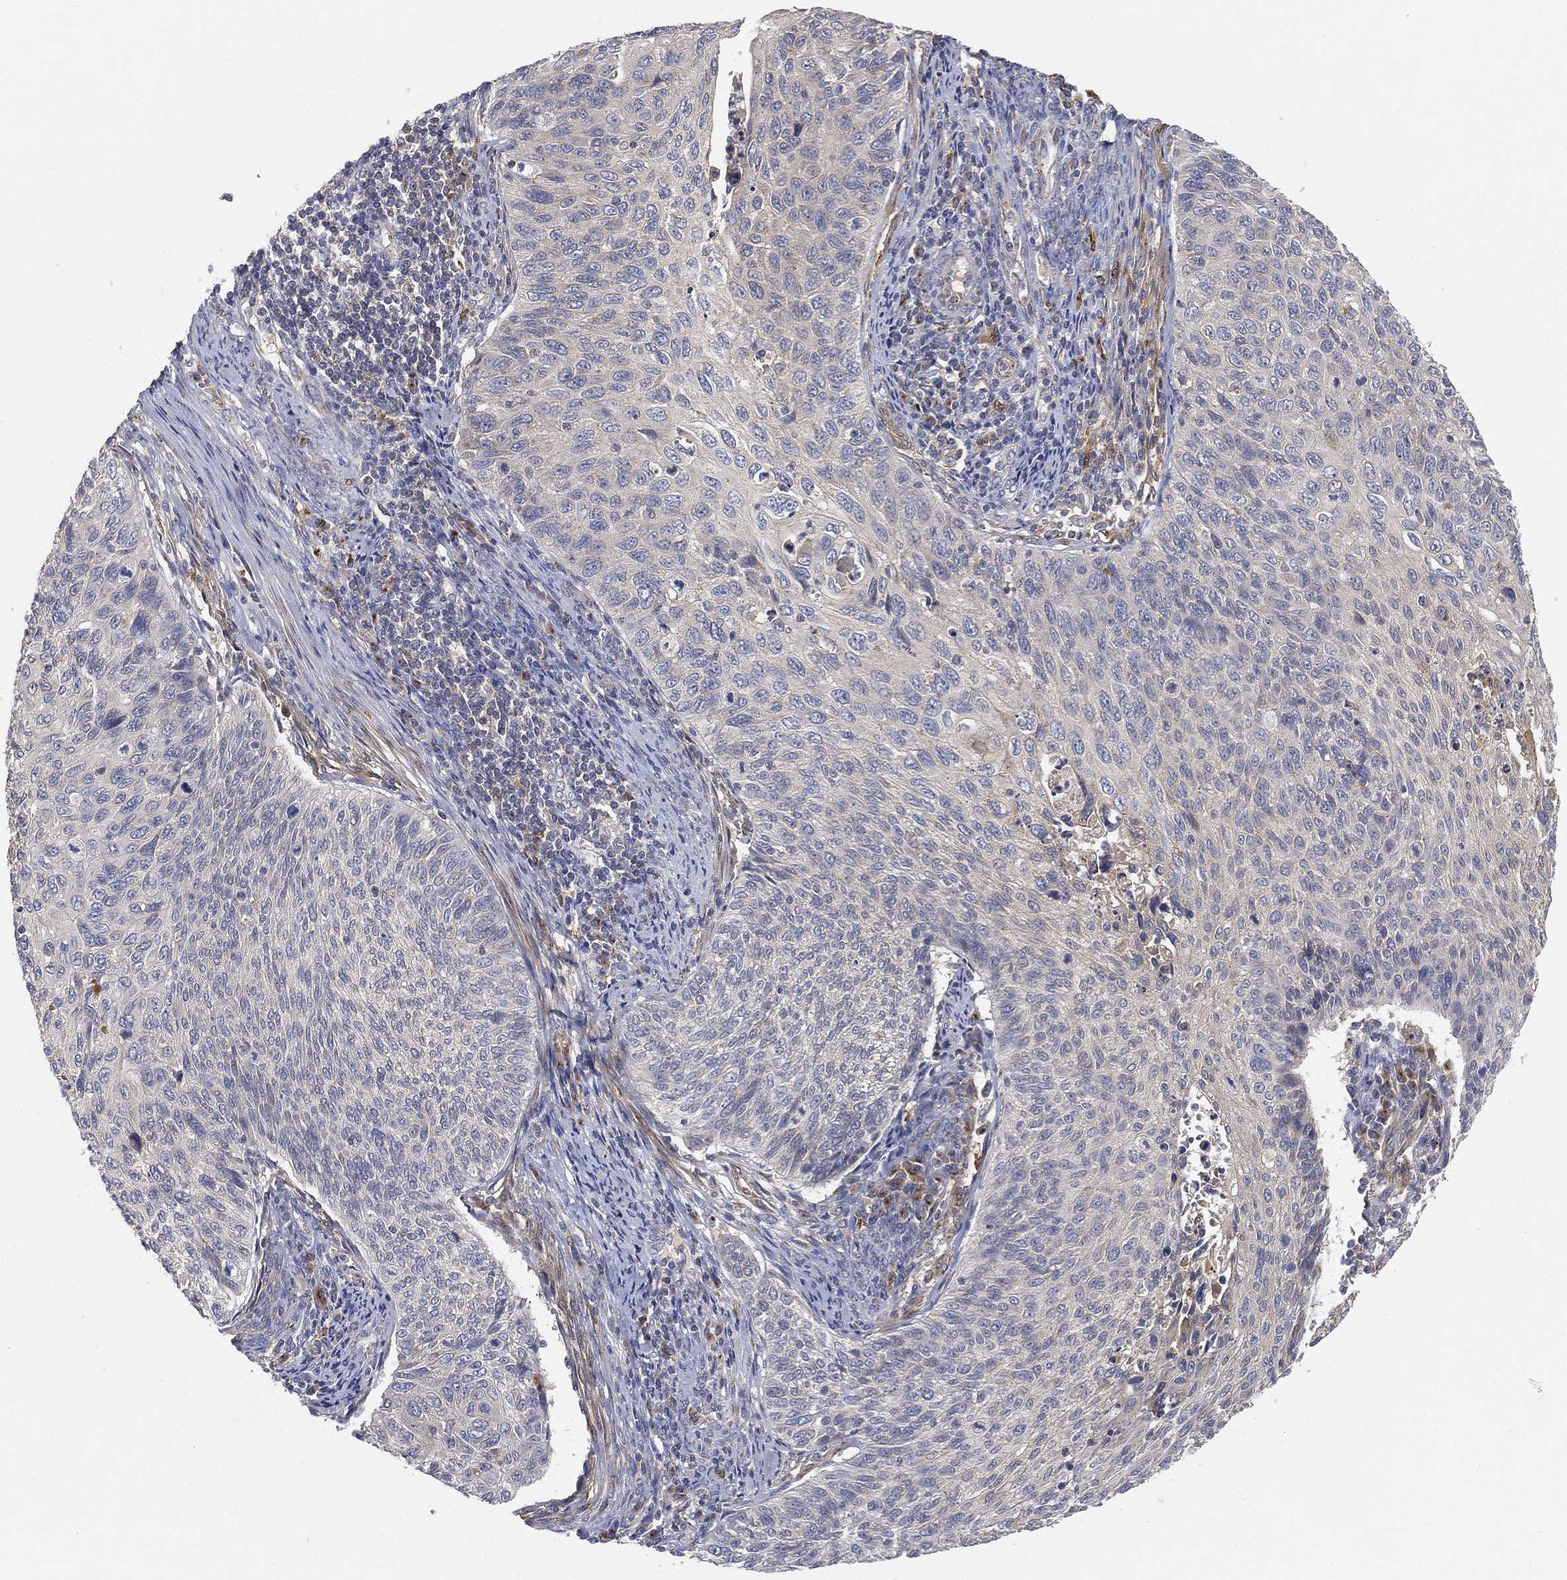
{"staining": {"intensity": "negative", "quantity": "none", "location": "none"}, "tissue": "cervical cancer", "cell_type": "Tumor cells", "image_type": "cancer", "snomed": [{"axis": "morphology", "description": "Squamous cell carcinoma, NOS"}, {"axis": "topography", "description": "Cervix"}], "caption": "IHC photomicrograph of neoplastic tissue: human cervical cancer stained with DAB (3,3'-diaminobenzidine) displays no significant protein positivity in tumor cells.", "gene": "CTSL", "patient": {"sex": "female", "age": 70}}